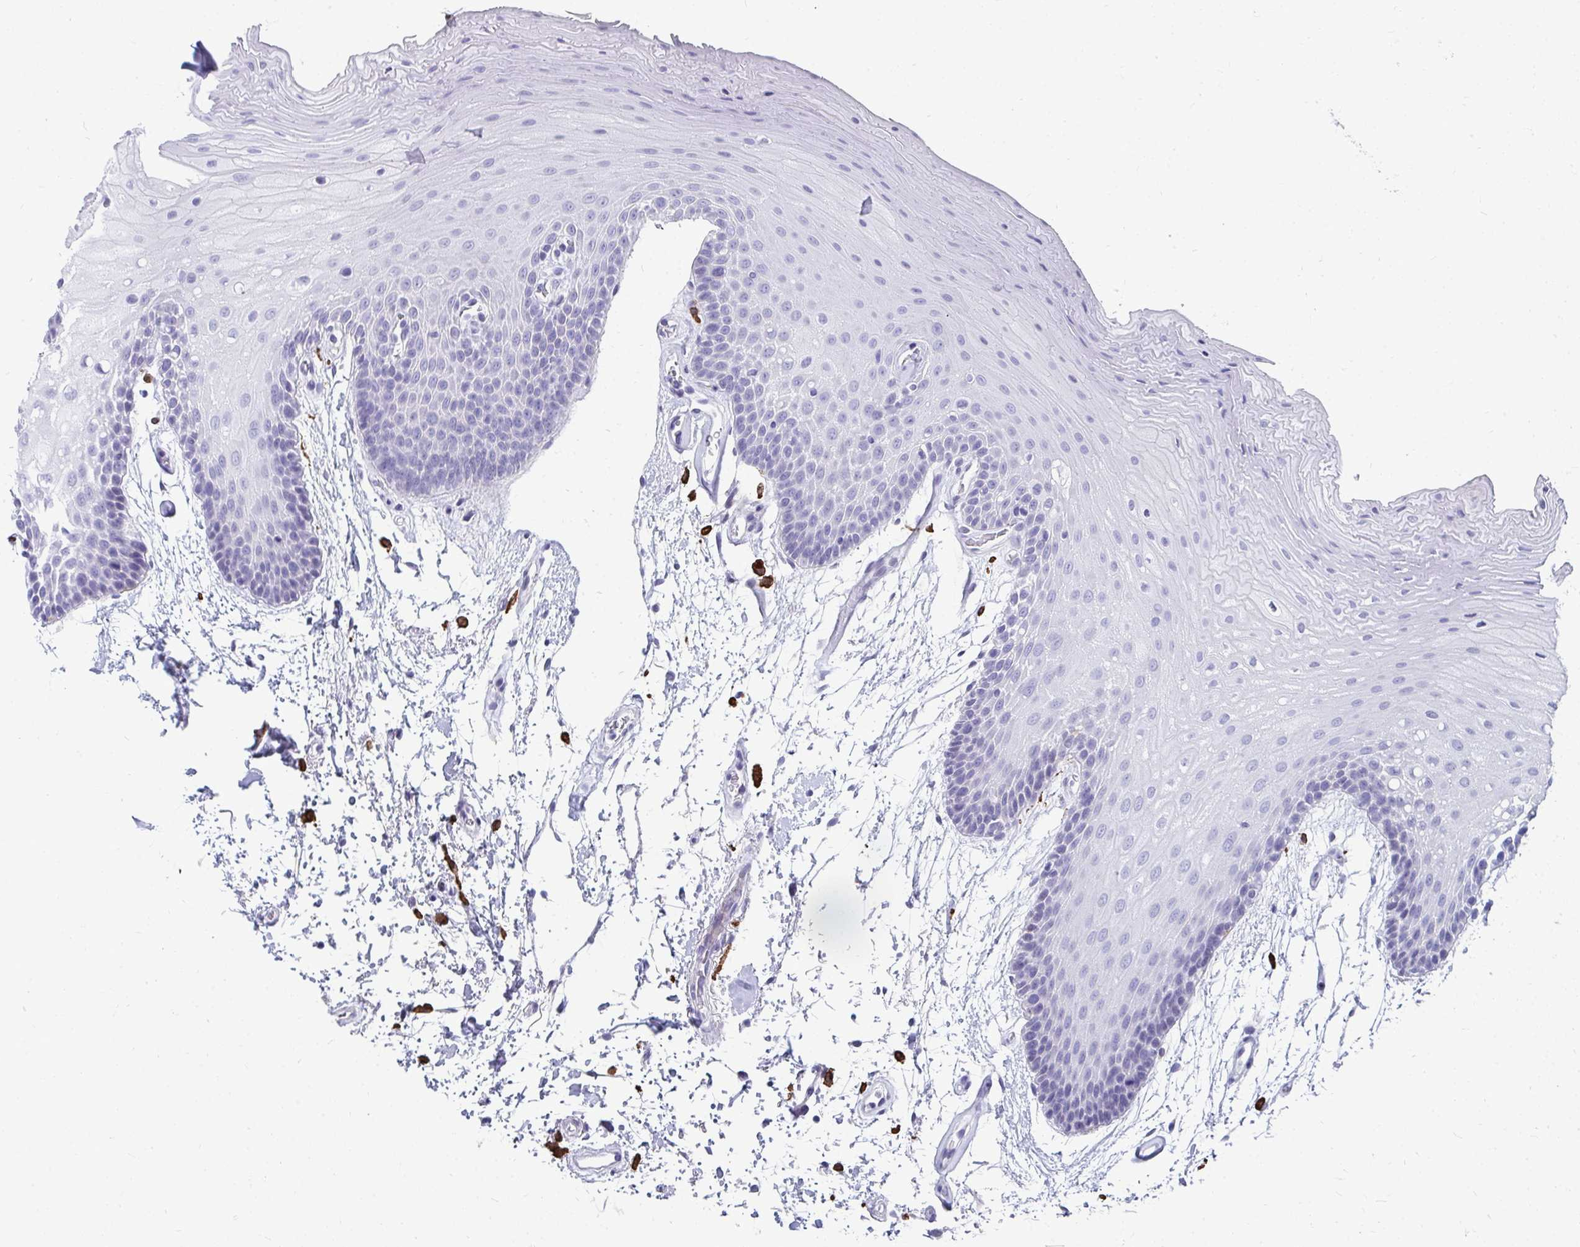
{"staining": {"intensity": "negative", "quantity": "none", "location": "none"}, "tissue": "oral mucosa", "cell_type": "Squamous epithelial cells", "image_type": "normal", "snomed": [{"axis": "morphology", "description": "Normal tissue, NOS"}, {"axis": "morphology", "description": "Squamous cell carcinoma, NOS"}, {"axis": "topography", "description": "Oral tissue"}, {"axis": "topography", "description": "Tounge, NOS"}, {"axis": "topography", "description": "Head-Neck"}], "caption": "The histopathology image reveals no significant staining in squamous epithelial cells of oral mucosa.", "gene": "CD163", "patient": {"sex": "male", "age": 62}}